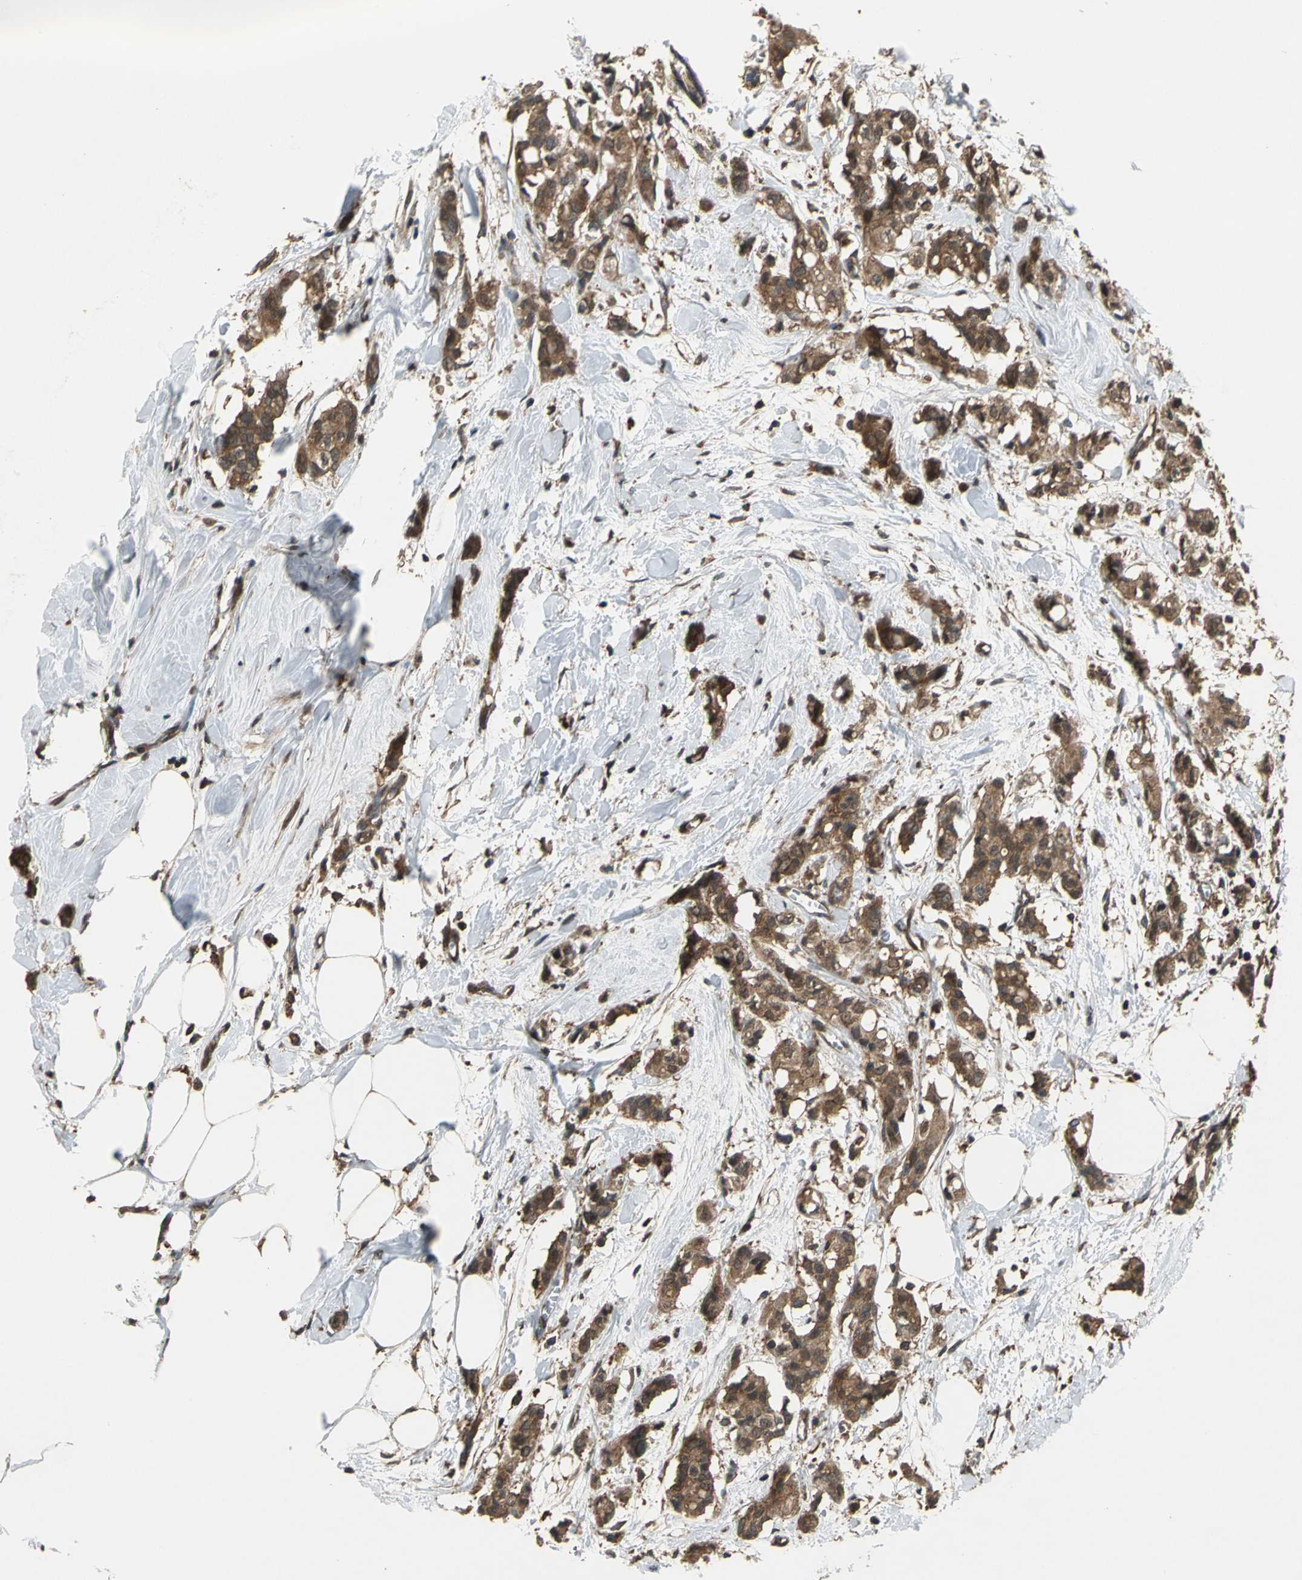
{"staining": {"intensity": "moderate", "quantity": ">75%", "location": "cytoplasmic/membranous"}, "tissue": "breast cancer", "cell_type": "Tumor cells", "image_type": "cancer", "snomed": [{"axis": "morphology", "description": "Duct carcinoma"}, {"axis": "topography", "description": "Breast"}], "caption": "Immunohistochemical staining of human breast cancer displays moderate cytoplasmic/membranous protein expression in about >75% of tumor cells.", "gene": "EIF2B2", "patient": {"sex": "female", "age": 84}}